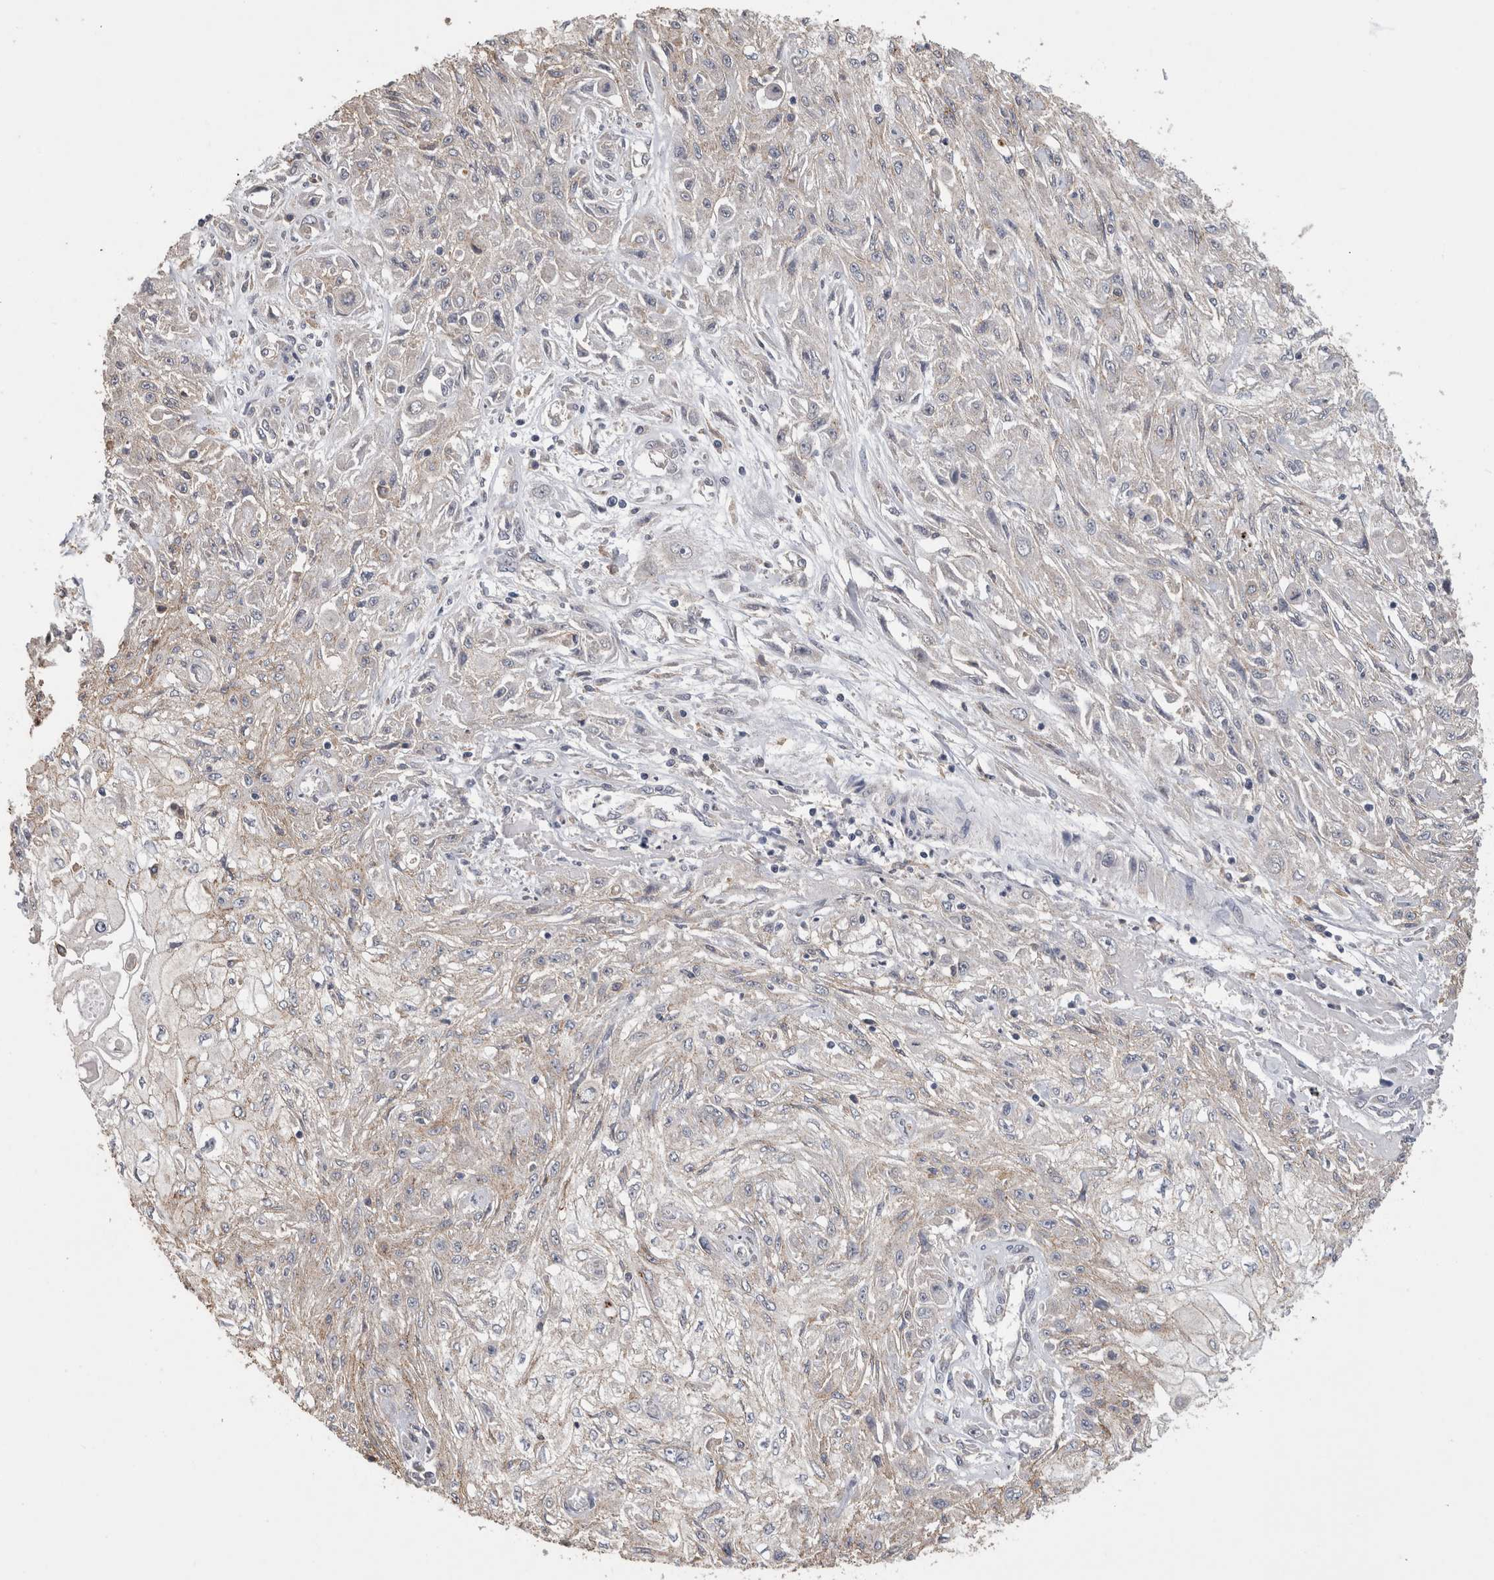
{"staining": {"intensity": "weak", "quantity": "<25%", "location": "cytoplasmic/membranous"}, "tissue": "skin cancer", "cell_type": "Tumor cells", "image_type": "cancer", "snomed": [{"axis": "morphology", "description": "Squamous cell carcinoma, NOS"}, {"axis": "morphology", "description": "Squamous cell carcinoma, metastatic, NOS"}, {"axis": "topography", "description": "Skin"}, {"axis": "topography", "description": "Lymph node"}], "caption": "This micrograph is of metastatic squamous cell carcinoma (skin) stained with immunohistochemistry (IHC) to label a protein in brown with the nuclei are counter-stained blue. There is no positivity in tumor cells. Nuclei are stained in blue.", "gene": "CNTFR", "patient": {"sex": "male", "age": 75}}